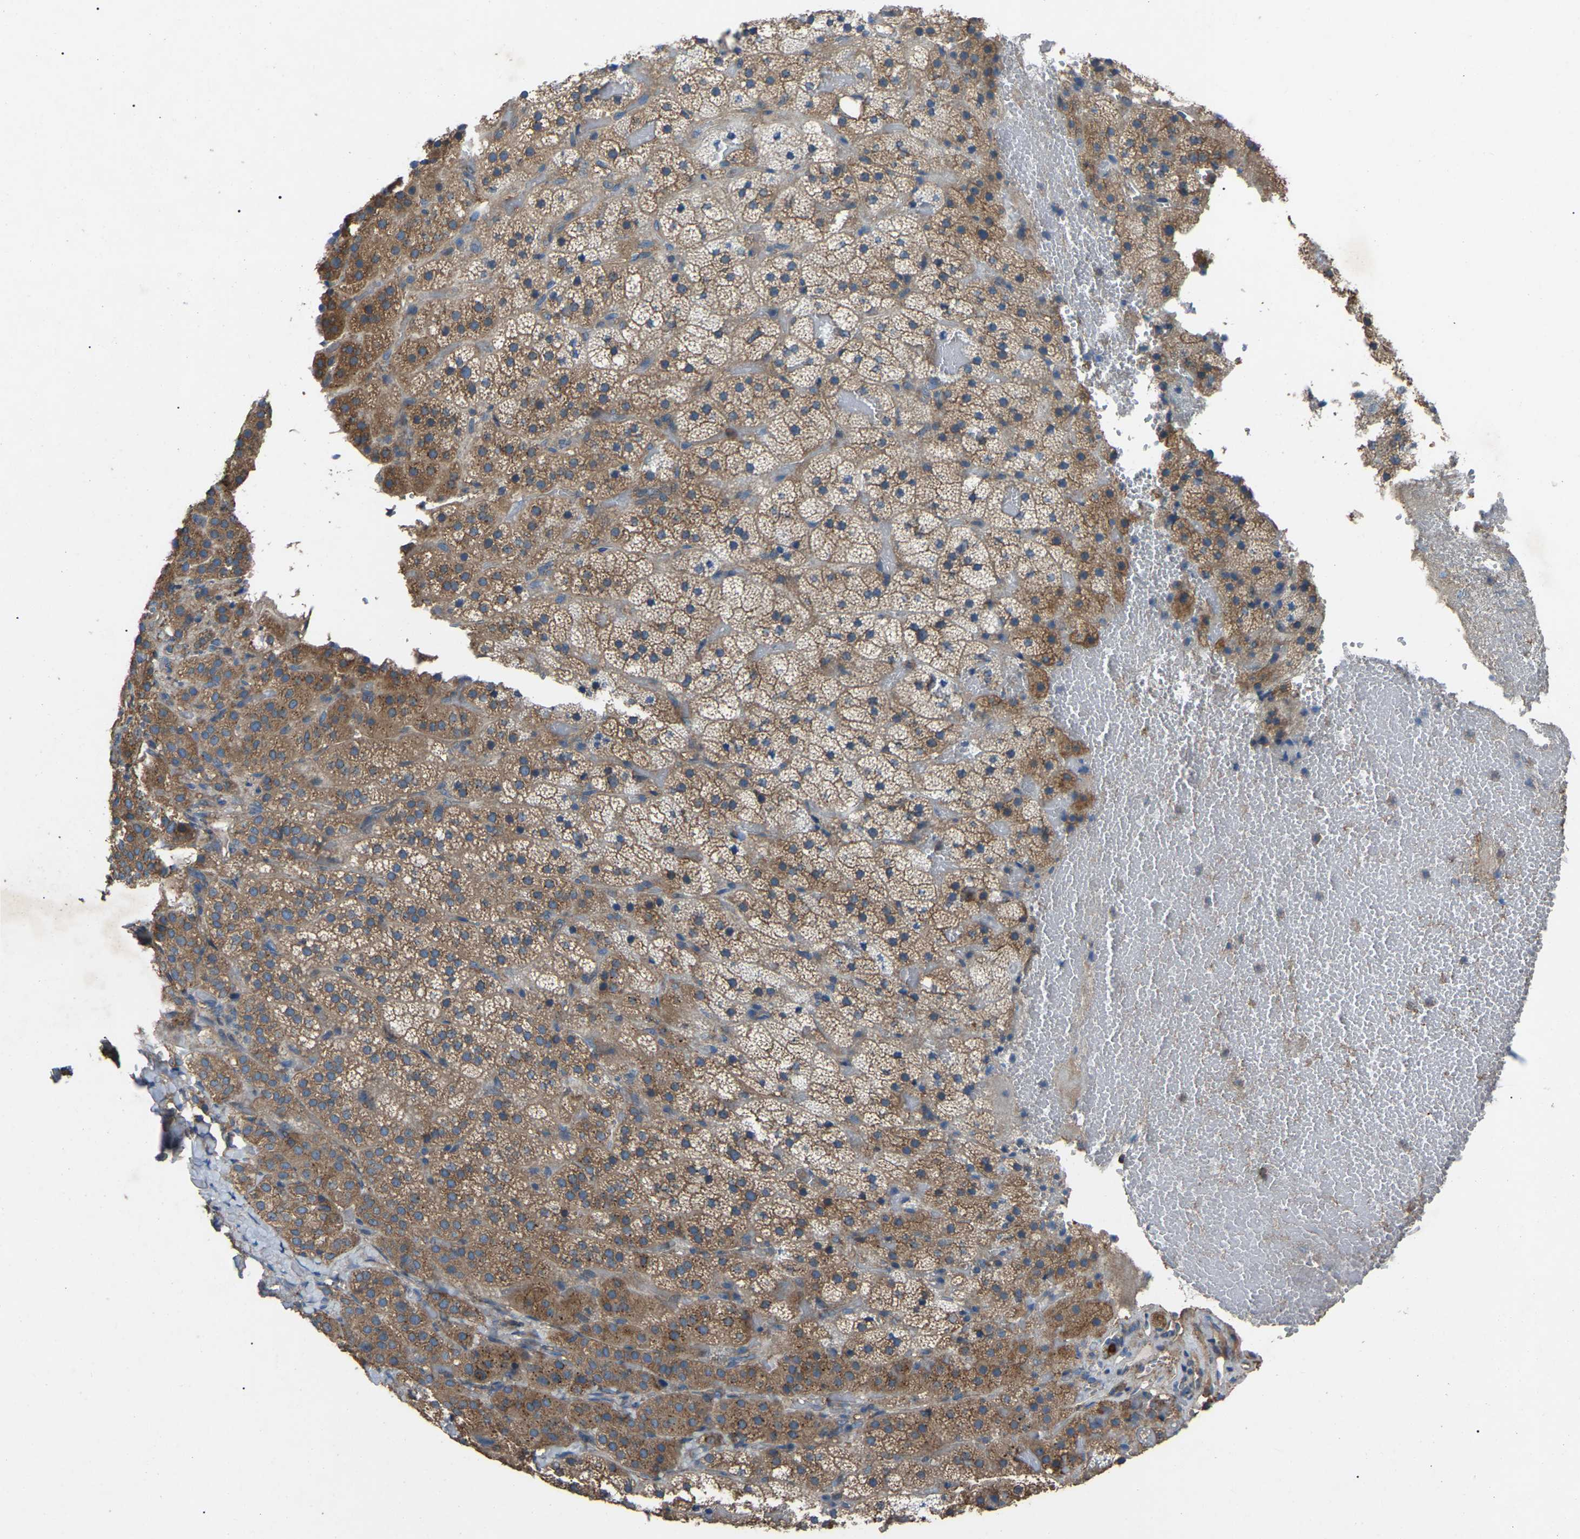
{"staining": {"intensity": "moderate", "quantity": ">75%", "location": "cytoplasmic/membranous"}, "tissue": "adrenal gland", "cell_type": "Glandular cells", "image_type": "normal", "snomed": [{"axis": "morphology", "description": "Normal tissue, NOS"}, {"axis": "topography", "description": "Adrenal gland"}], "caption": "Immunohistochemistry of unremarkable human adrenal gland reveals medium levels of moderate cytoplasmic/membranous staining in about >75% of glandular cells.", "gene": "AIMP1", "patient": {"sex": "female", "age": 59}}